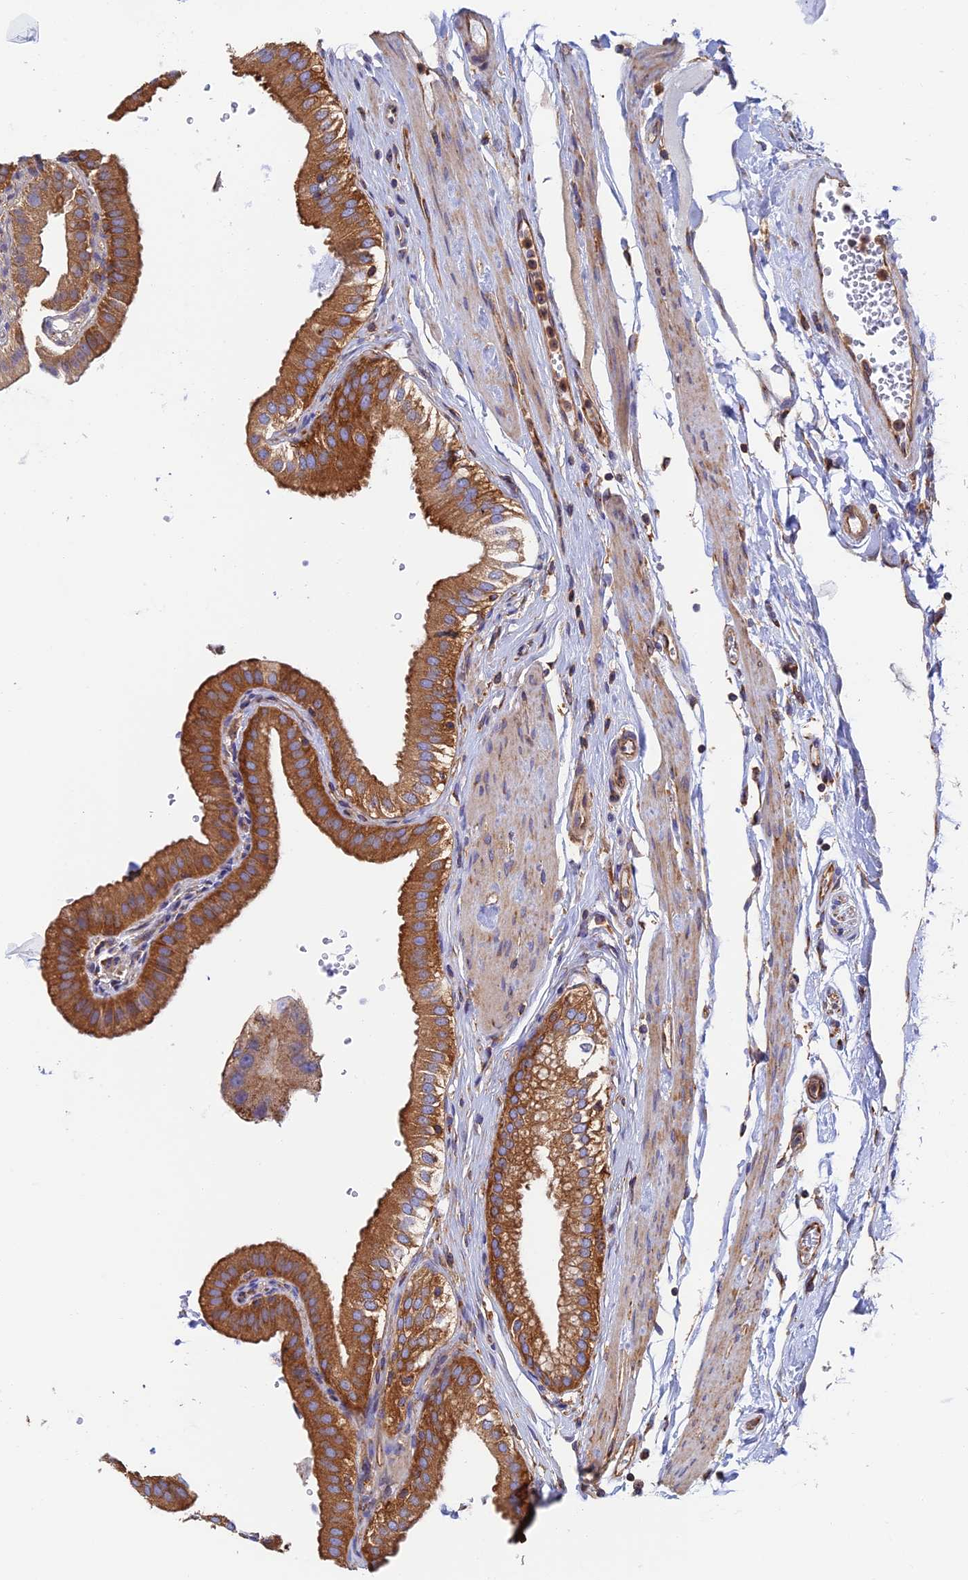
{"staining": {"intensity": "strong", "quantity": ">75%", "location": "cytoplasmic/membranous"}, "tissue": "gallbladder", "cell_type": "Glandular cells", "image_type": "normal", "snomed": [{"axis": "morphology", "description": "Normal tissue, NOS"}, {"axis": "topography", "description": "Gallbladder"}], "caption": "Glandular cells exhibit high levels of strong cytoplasmic/membranous staining in about >75% of cells in normal human gallbladder.", "gene": "DCTN2", "patient": {"sex": "female", "age": 61}}